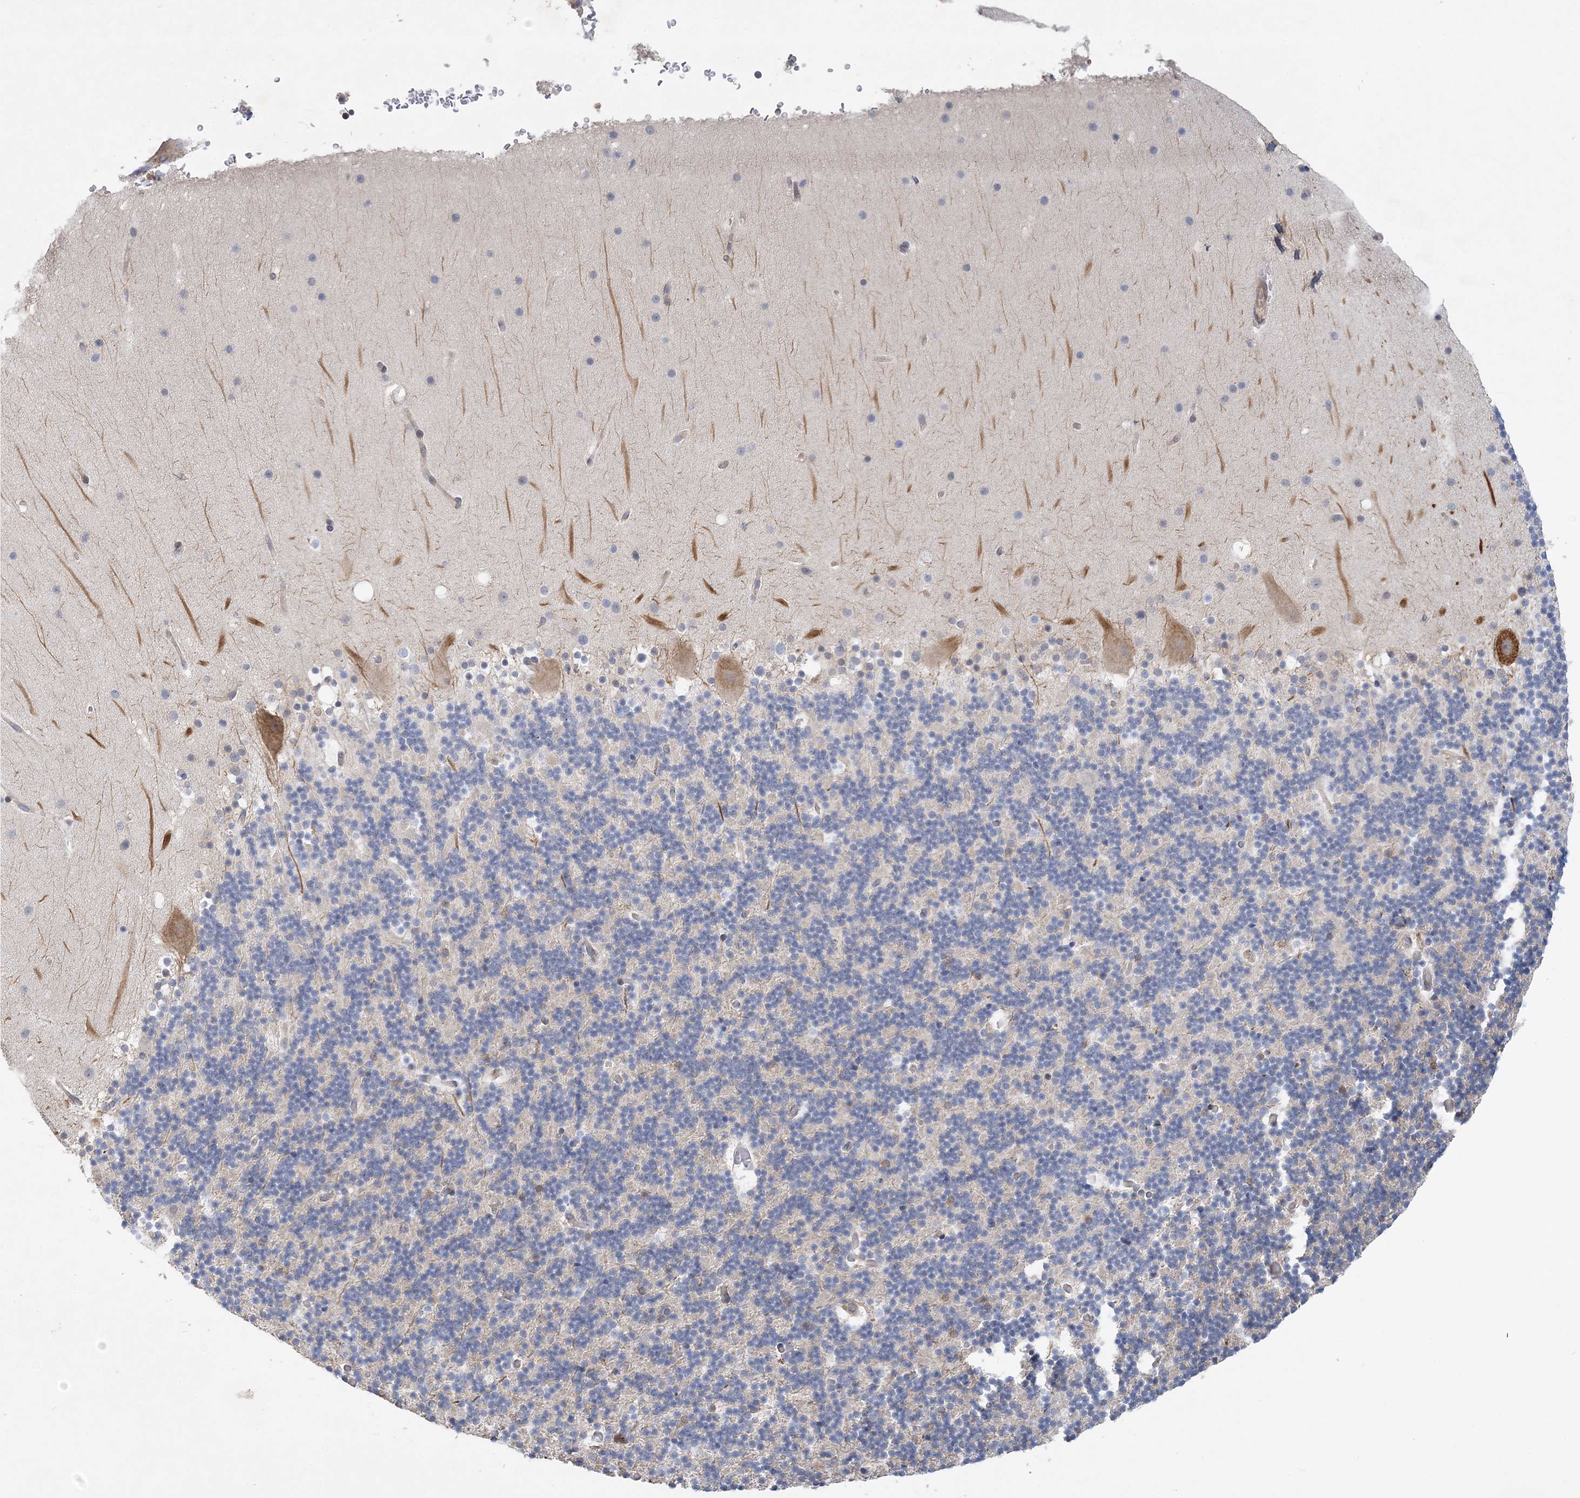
{"staining": {"intensity": "negative", "quantity": "none", "location": "none"}, "tissue": "cerebellum", "cell_type": "Cells in granular layer", "image_type": "normal", "snomed": [{"axis": "morphology", "description": "Normal tissue, NOS"}, {"axis": "topography", "description": "Cerebellum"}], "caption": "Histopathology image shows no significant protein expression in cells in granular layer of normal cerebellum.", "gene": "MAP4K5", "patient": {"sex": "male", "age": 57}}